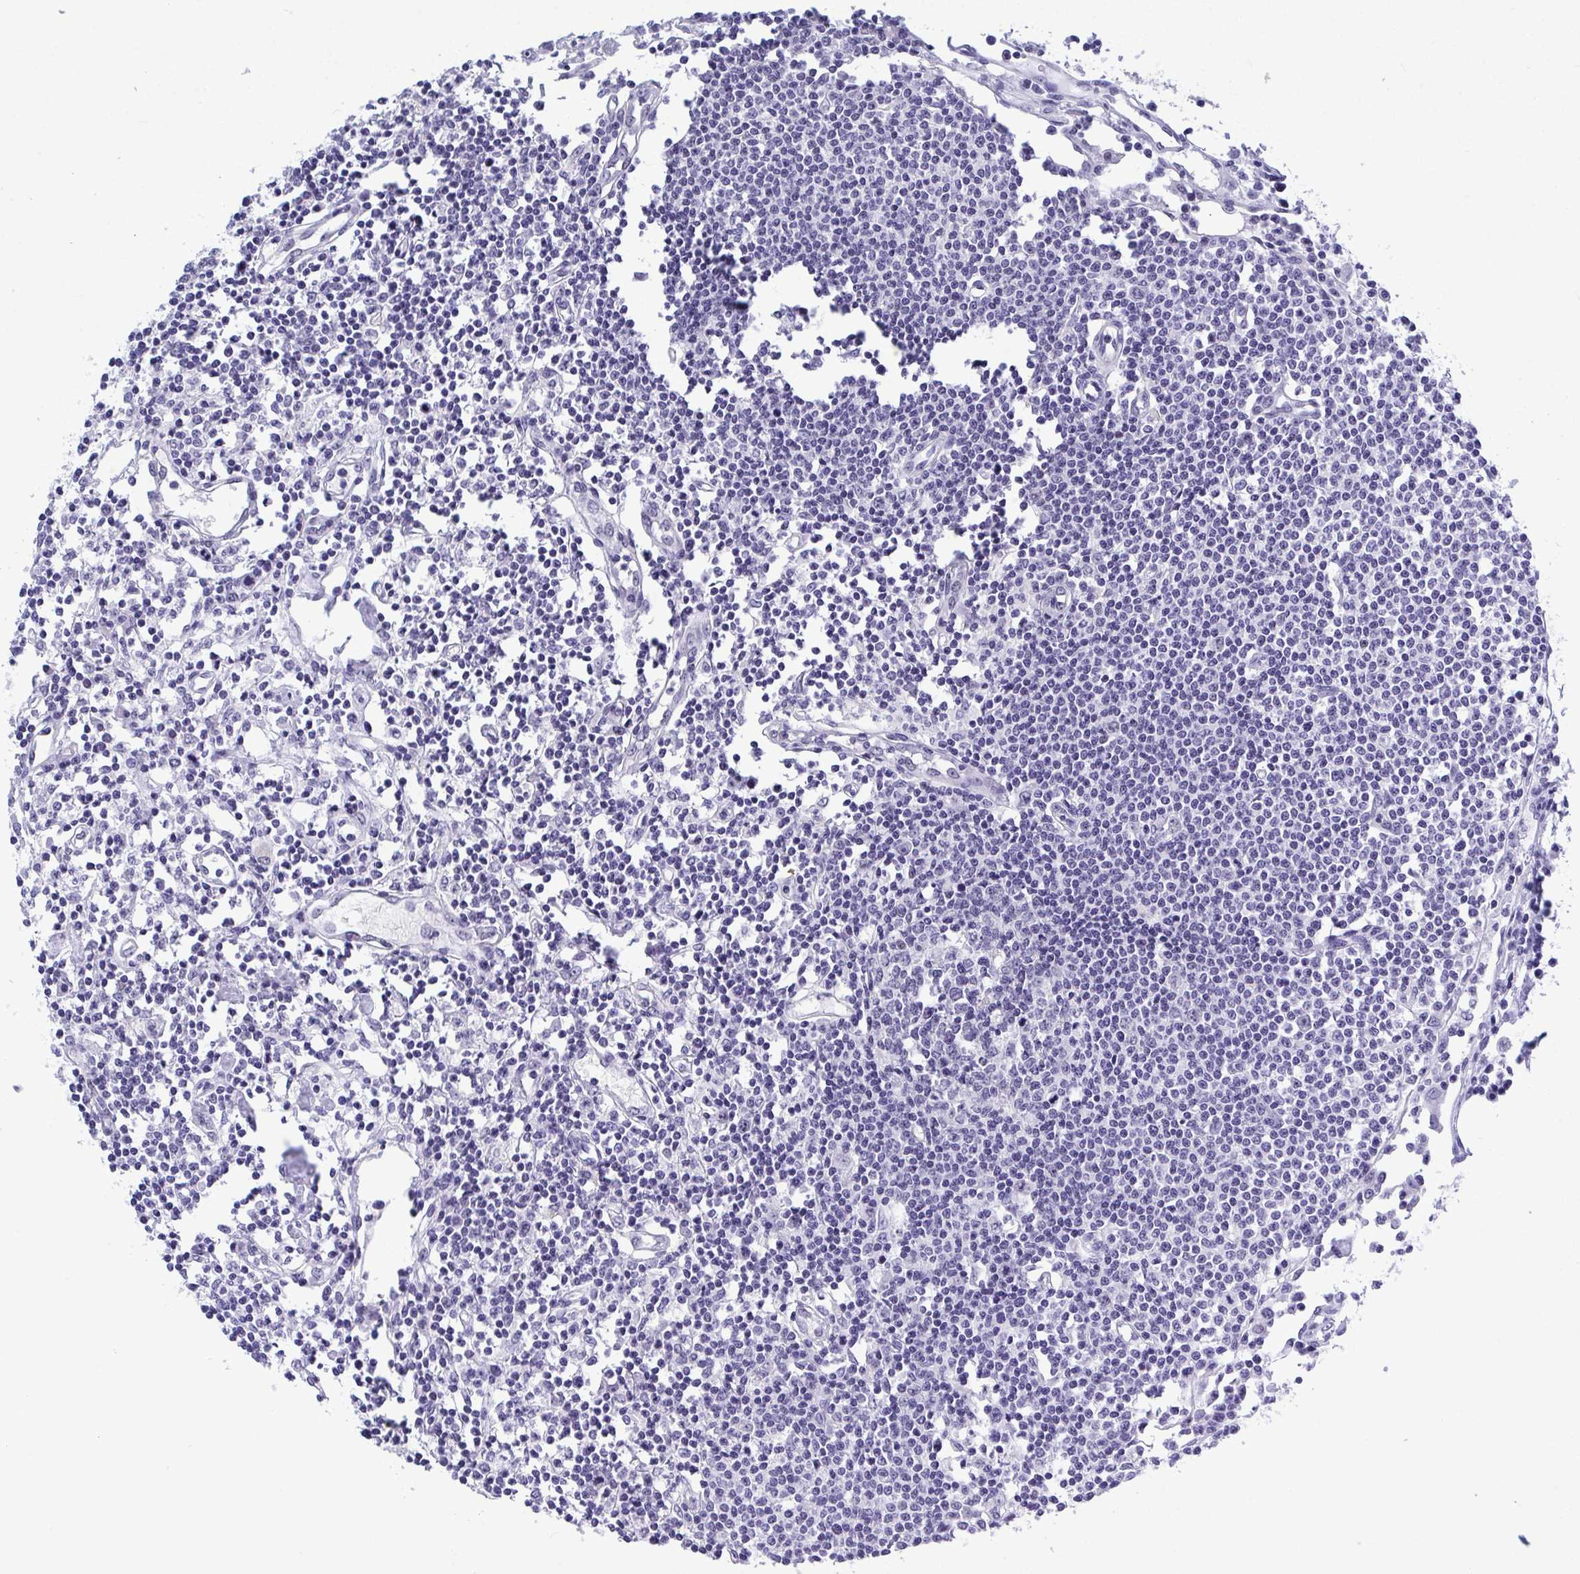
{"staining": {"intensity": "negative", "quantity": "none", "location": "none"}, "tissue": "lymph node", "cell_type": "Germinal center cells", "image_type": "normal", "snomed": [{"axis": "morphology", "description": "Normal tissue, NOS"}, {"axis": "topography", "description": "Lymph node"}], "caption": "Immunohistochemical staining of normal lymph node exhibits no significant positivity in germinal center cells. Brightfield microscopy of IHC stained with DAB (3,3'-diaminobenzidine) (brown) and hematoxylin (blue), captured at high magnification.", "gene": "THOP1", "patient": {"sex": "female", "age": 78}}